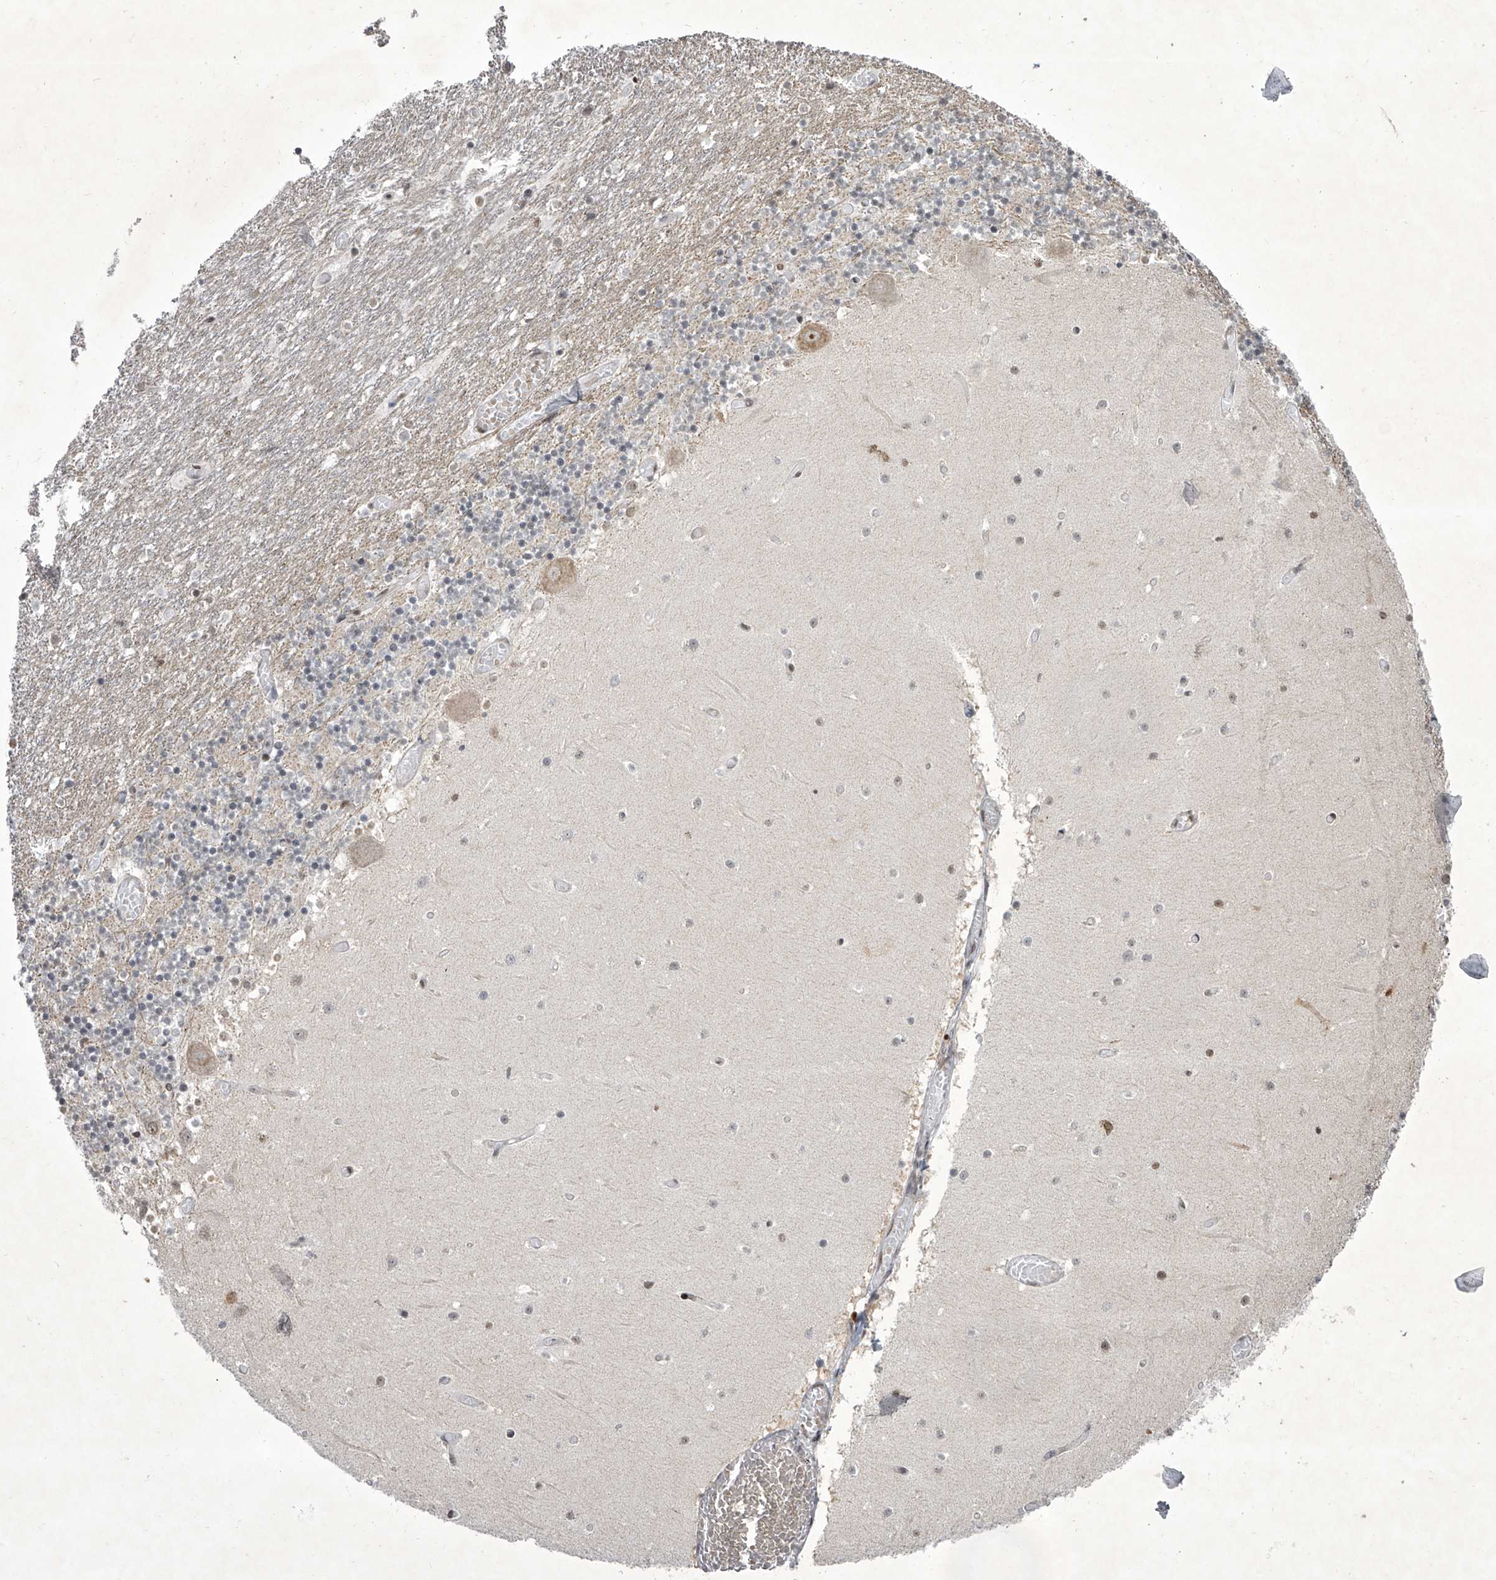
{"staining": {"intensity": "negative", "quantity": "none", "location": "none"}, "tissue": "cerebellum", "cell_type": "Cells in granular layer", "image_type": "normal", "snomed": [{"axis": "morphology", "description": "Normal tissue, NOS"}, {"axis": "topography", "description": "Cerebellum"}], "caption": "Immunohistochemistry of normal cerebellum demonstrates no staining in cells in granular layer. (Immunohistochemistry (ihc), brightfield microscopy, high magnification).", "gene": "MLLT1", "patient": {"sex": "female", "age": 28}}